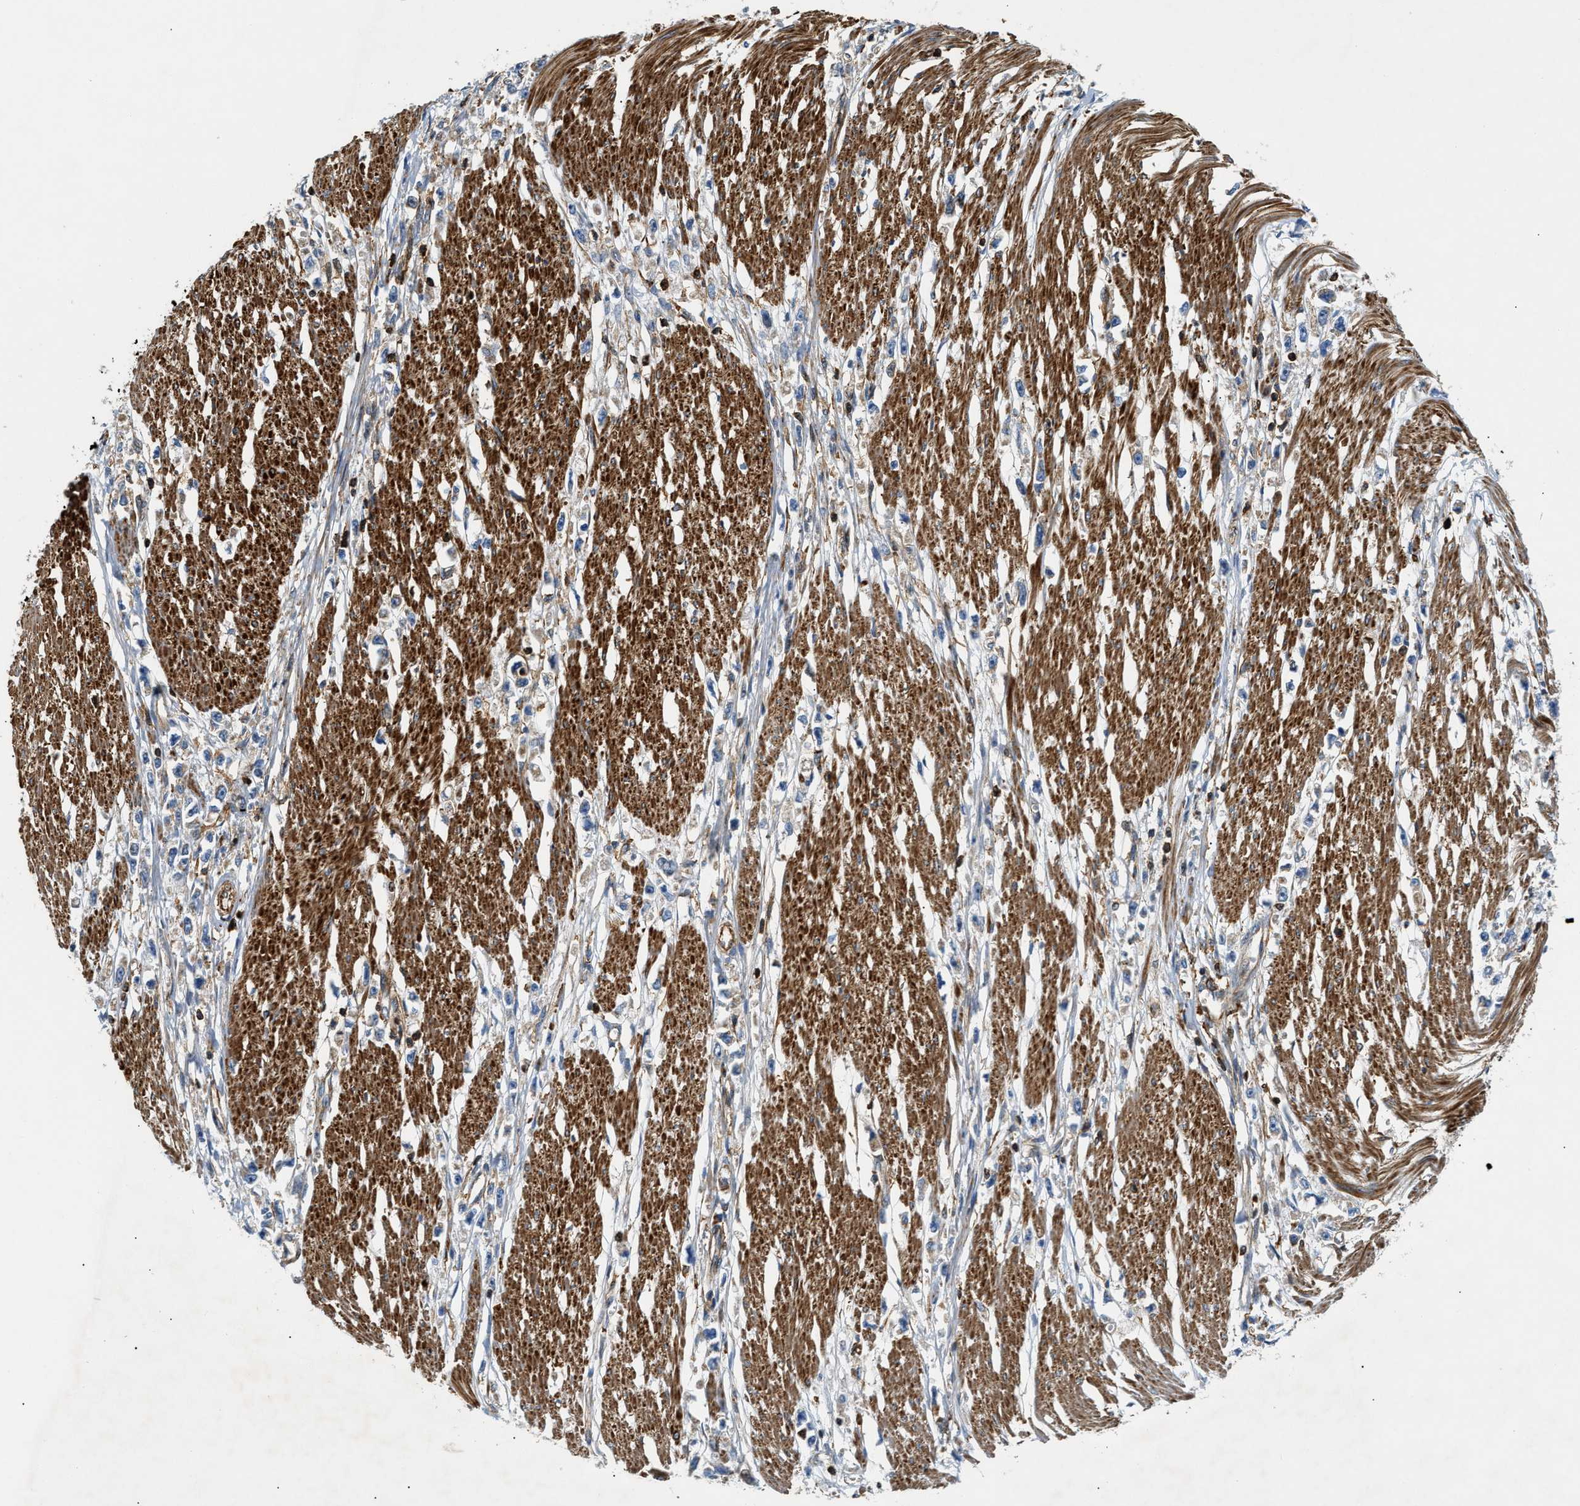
{"staining": {"intensity": "weak", "quantity": "25%-75%", "location": "cytoplasmic/membranous"}, "tissue": "stomach cancer", "cell_type": "Tumor cells", "image_type": "cancer", "snomed": [{"axis": "morphology", "description": "Adenocarcinoma, NOS"}, {"axis": "topography", "description": "Stomach"}], "caption": "A histopathology image of human stomach cancer (adenocarcinoma) stained for a protein reveals weak cytoplasmic/membranous brown staining in tumor cells. The staining was performed using DAB to visualize the protein expression in brown, while the nuclei were stained in blue with hematoxylin (Magnification: 20x).", "gene": "DHODH", "patient": {"sex": "female", "age": 59}}